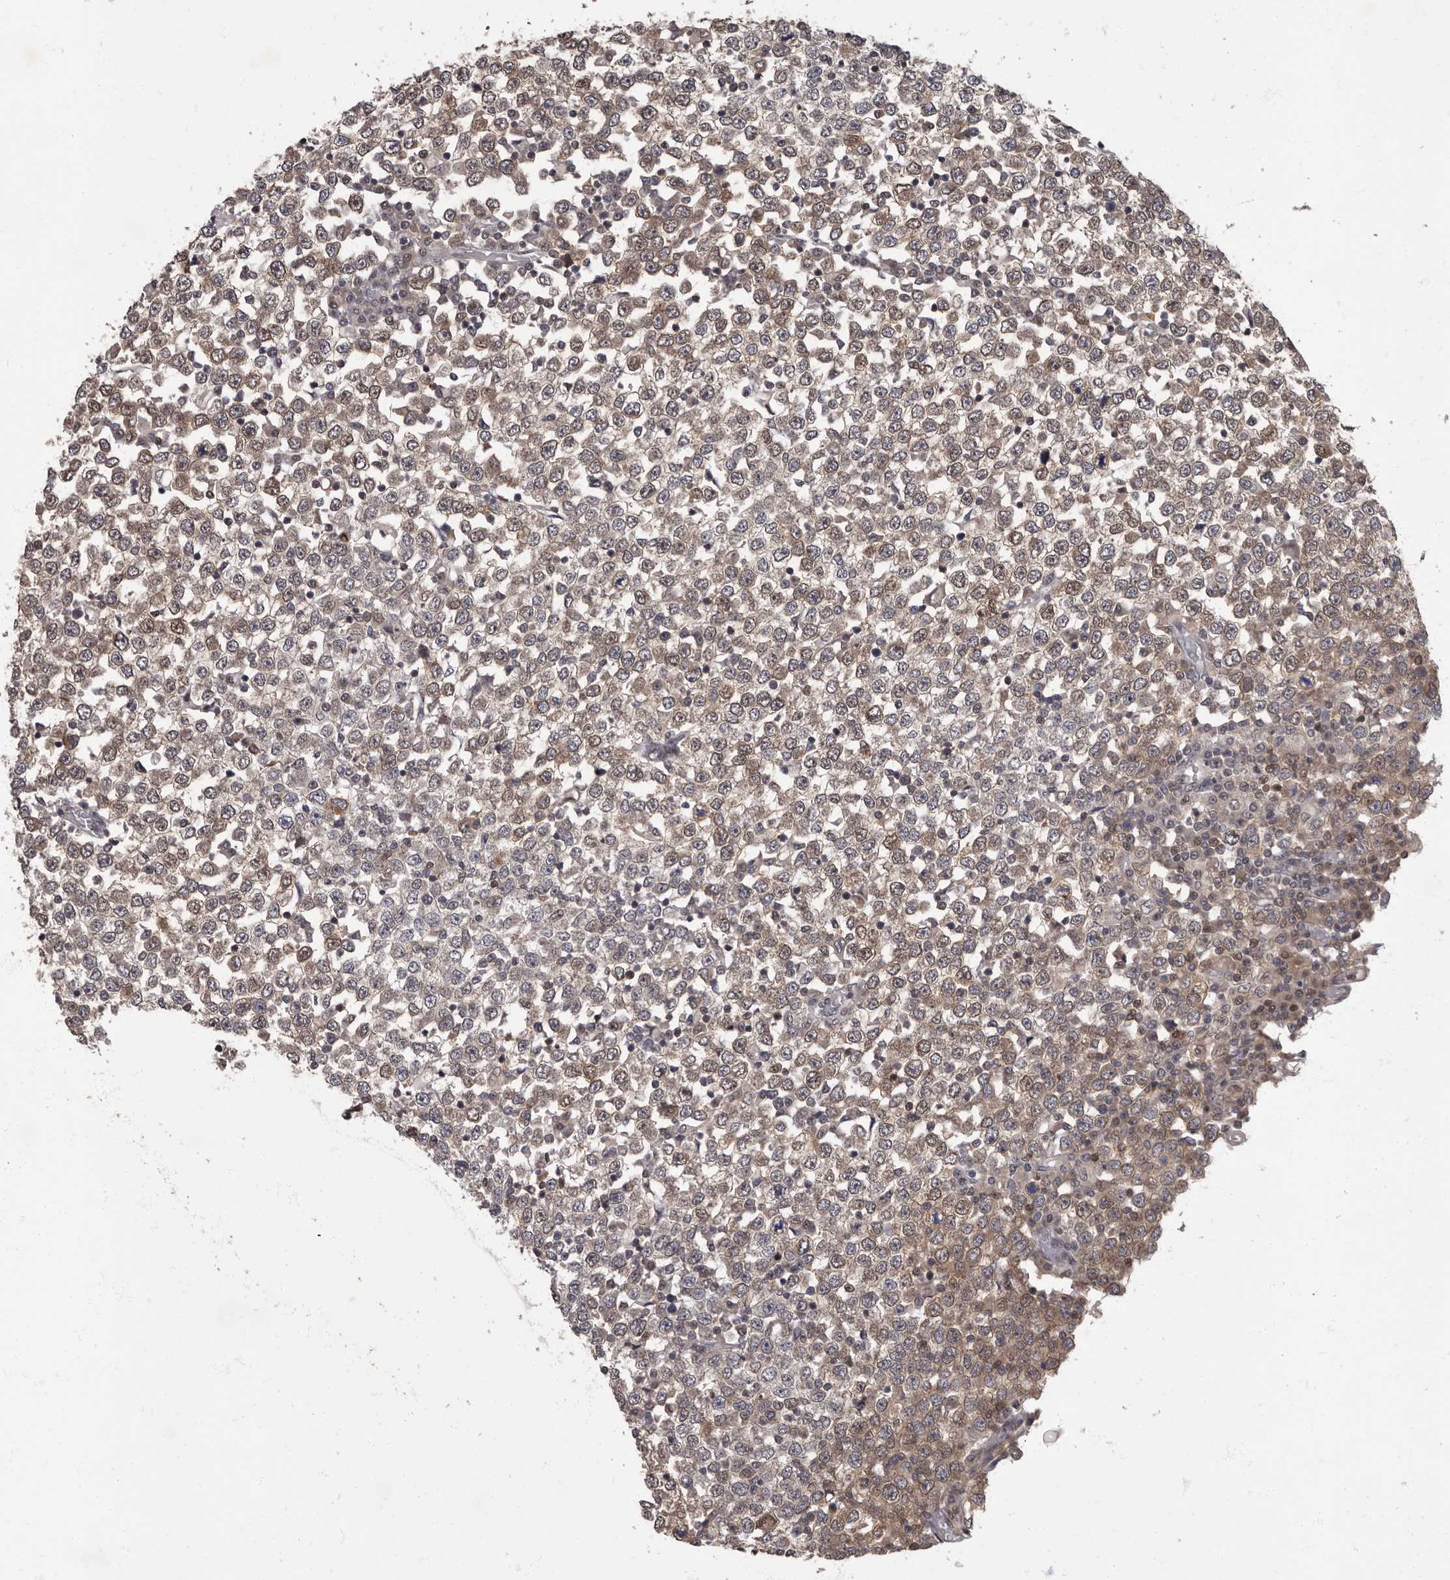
{"staining": {"intensity": "weak", "quantity": ">75%", "location": "cytoplasmic/membranous"}, "tissue": "testis cancer", "cell_type": "Tumor cells", "image_type": "cancer", "snomed": [{"axis": "morphology", "description": "Seminoma, NOS"}, {"axis": "topography", "description": "Testis"}], "caption": "Testis cancer stained with IHC displays weak cytoplasmic/membranous staining in approximately >75% of tumor cells. The protein is shown in brown color, while the nuclei are stained blue.", "gene": "C1orf50", "patient": {"sex": "male", "age": 65}}